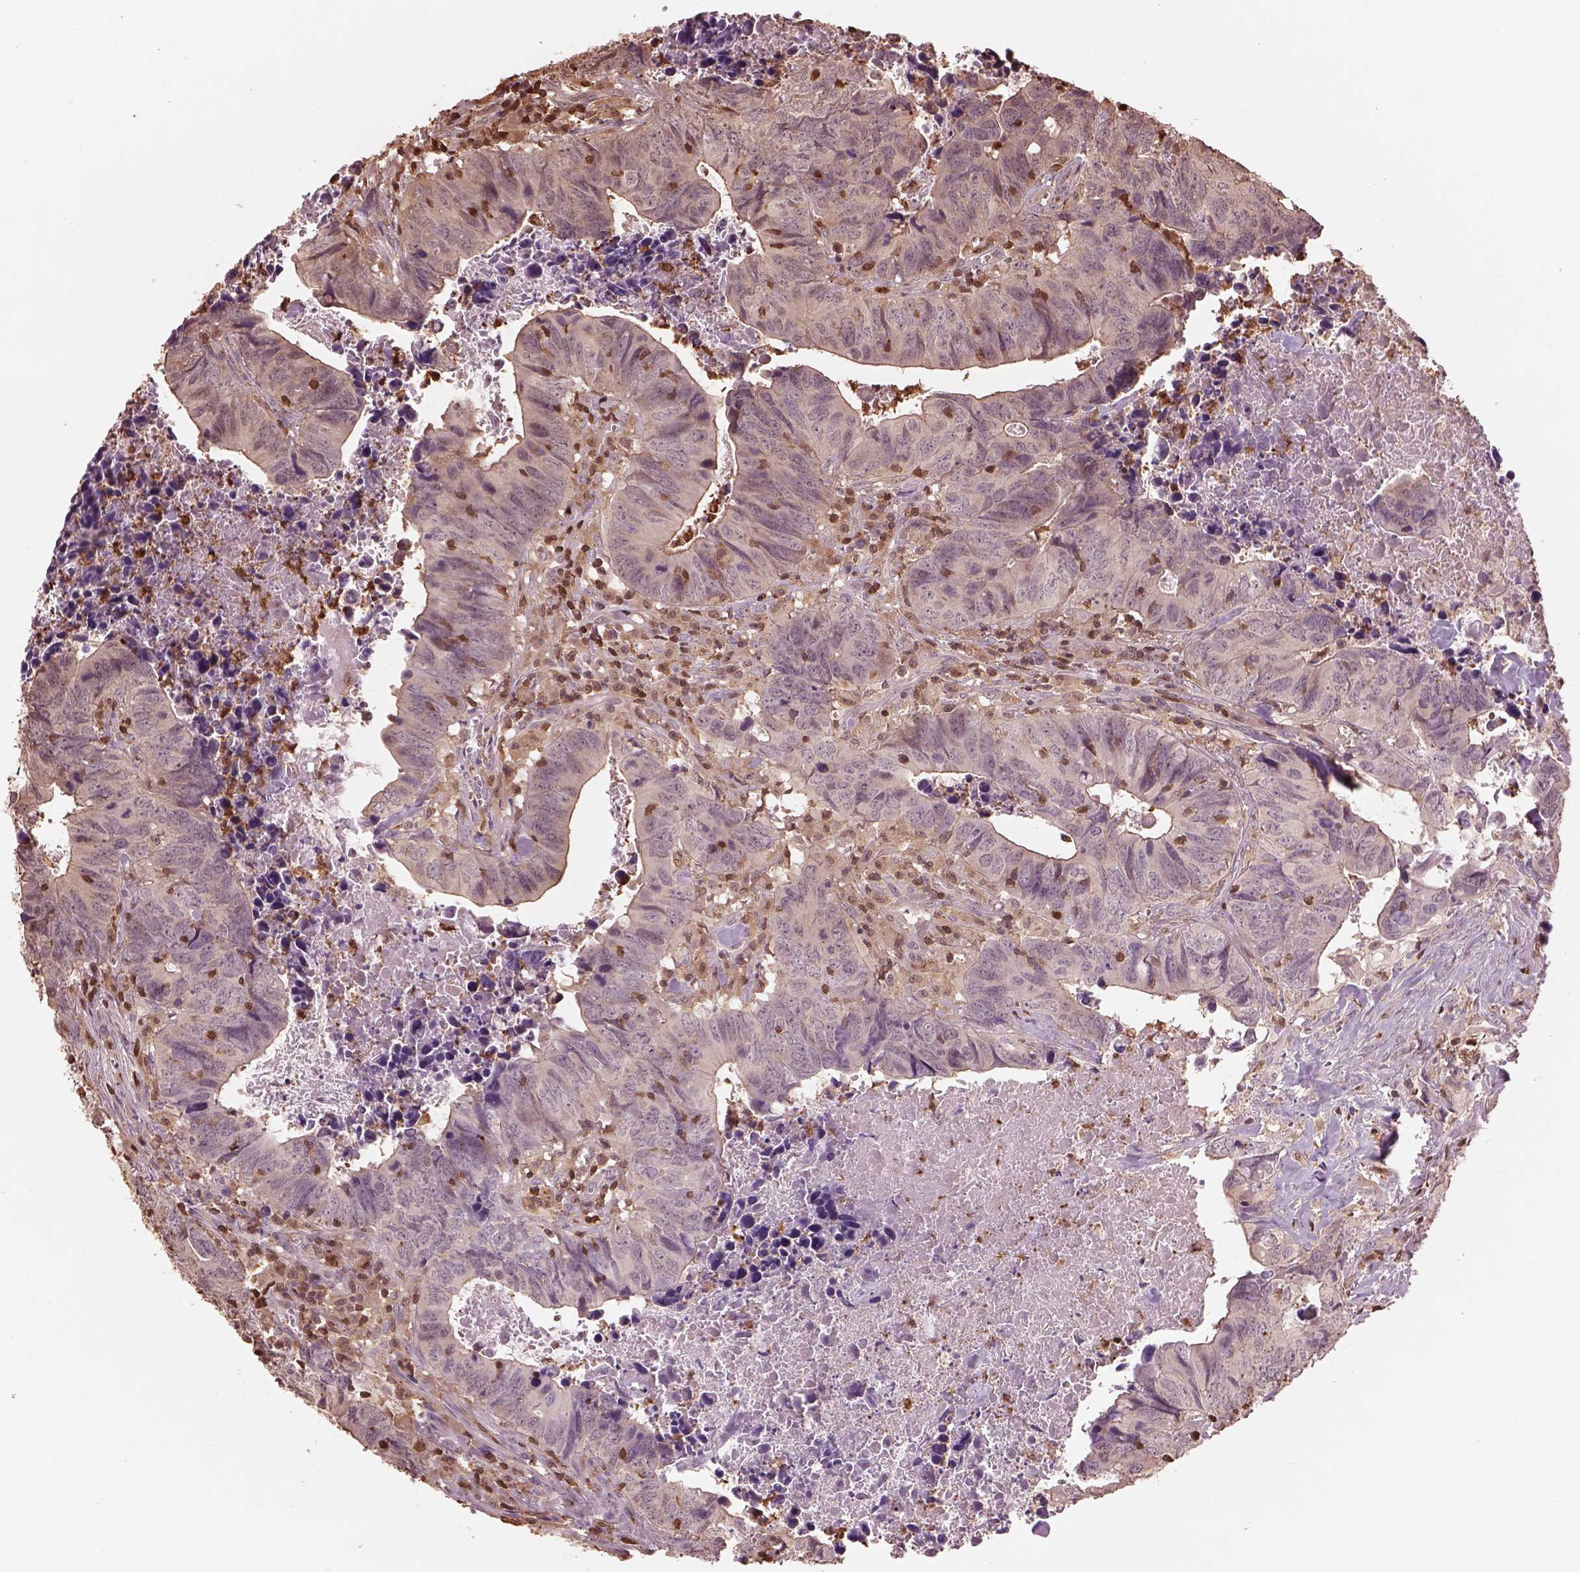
{"staining": {"intensity": "weak", "quantity": ">75%", "location": "cytoplasmic/membranous"}, "tissue": "colorectal cancer", "cell_type": "Tumor cells", "image_type": "cancer", "snomed": [{"axis": "morphology", "description": "Adenocarcinoma, NOS"}, {"axis": "topography", "description": "Colon"}], "caption": "Immunohistochemistry (DAB (3,3'-diaminobenzidine)) staining of human adenocarcinoma (colorectal) shows weak cytoplasmic/membranous protein positivity in approximately >75% of tumor cells.", "gene": "IL31RA", "patient": {"sex": "female", "age": 82}}